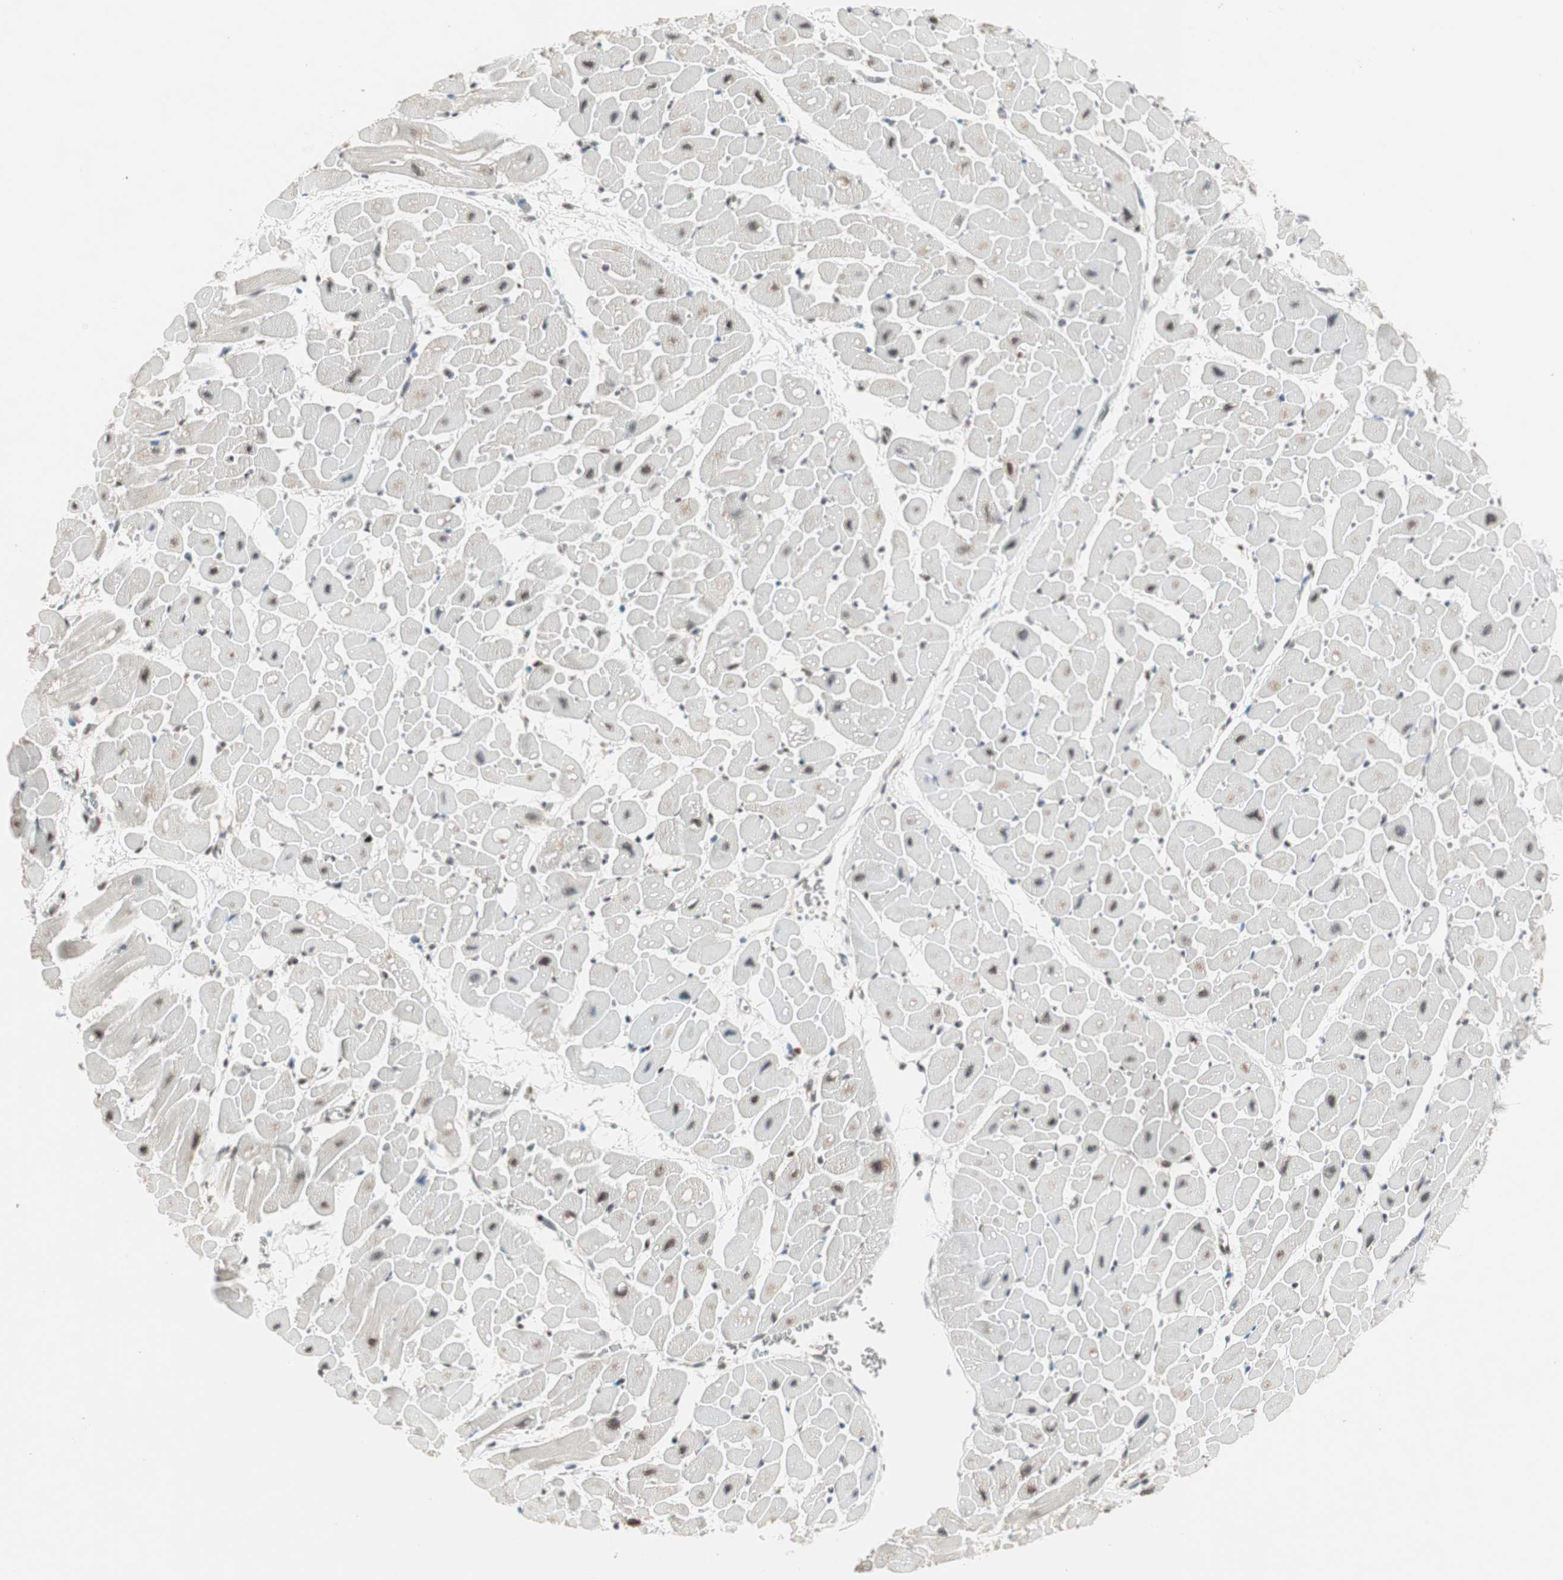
{"staining": {"intensity": "moderate", "quantity": "<25%", "location": "cytoplasmic/membranous,nuclear"}, "tissue": "heart muscle", "cell_type": "Cardiomyocytes", "image_type": "normal", "snomed": [{"axis": "morphology", "description": "Normal tissue, NOS"}, {"axis": "topography", "description": "Heart"}], "caption": "Immunohistochemistry of unremarkable heart muscle reveals low levels of moderate cytoplasmic/membranous,nuclear expression in about <25% of cardiomyocytes.", "gene": "MDC1", "patient": {"sex": "male", "age": 45}}